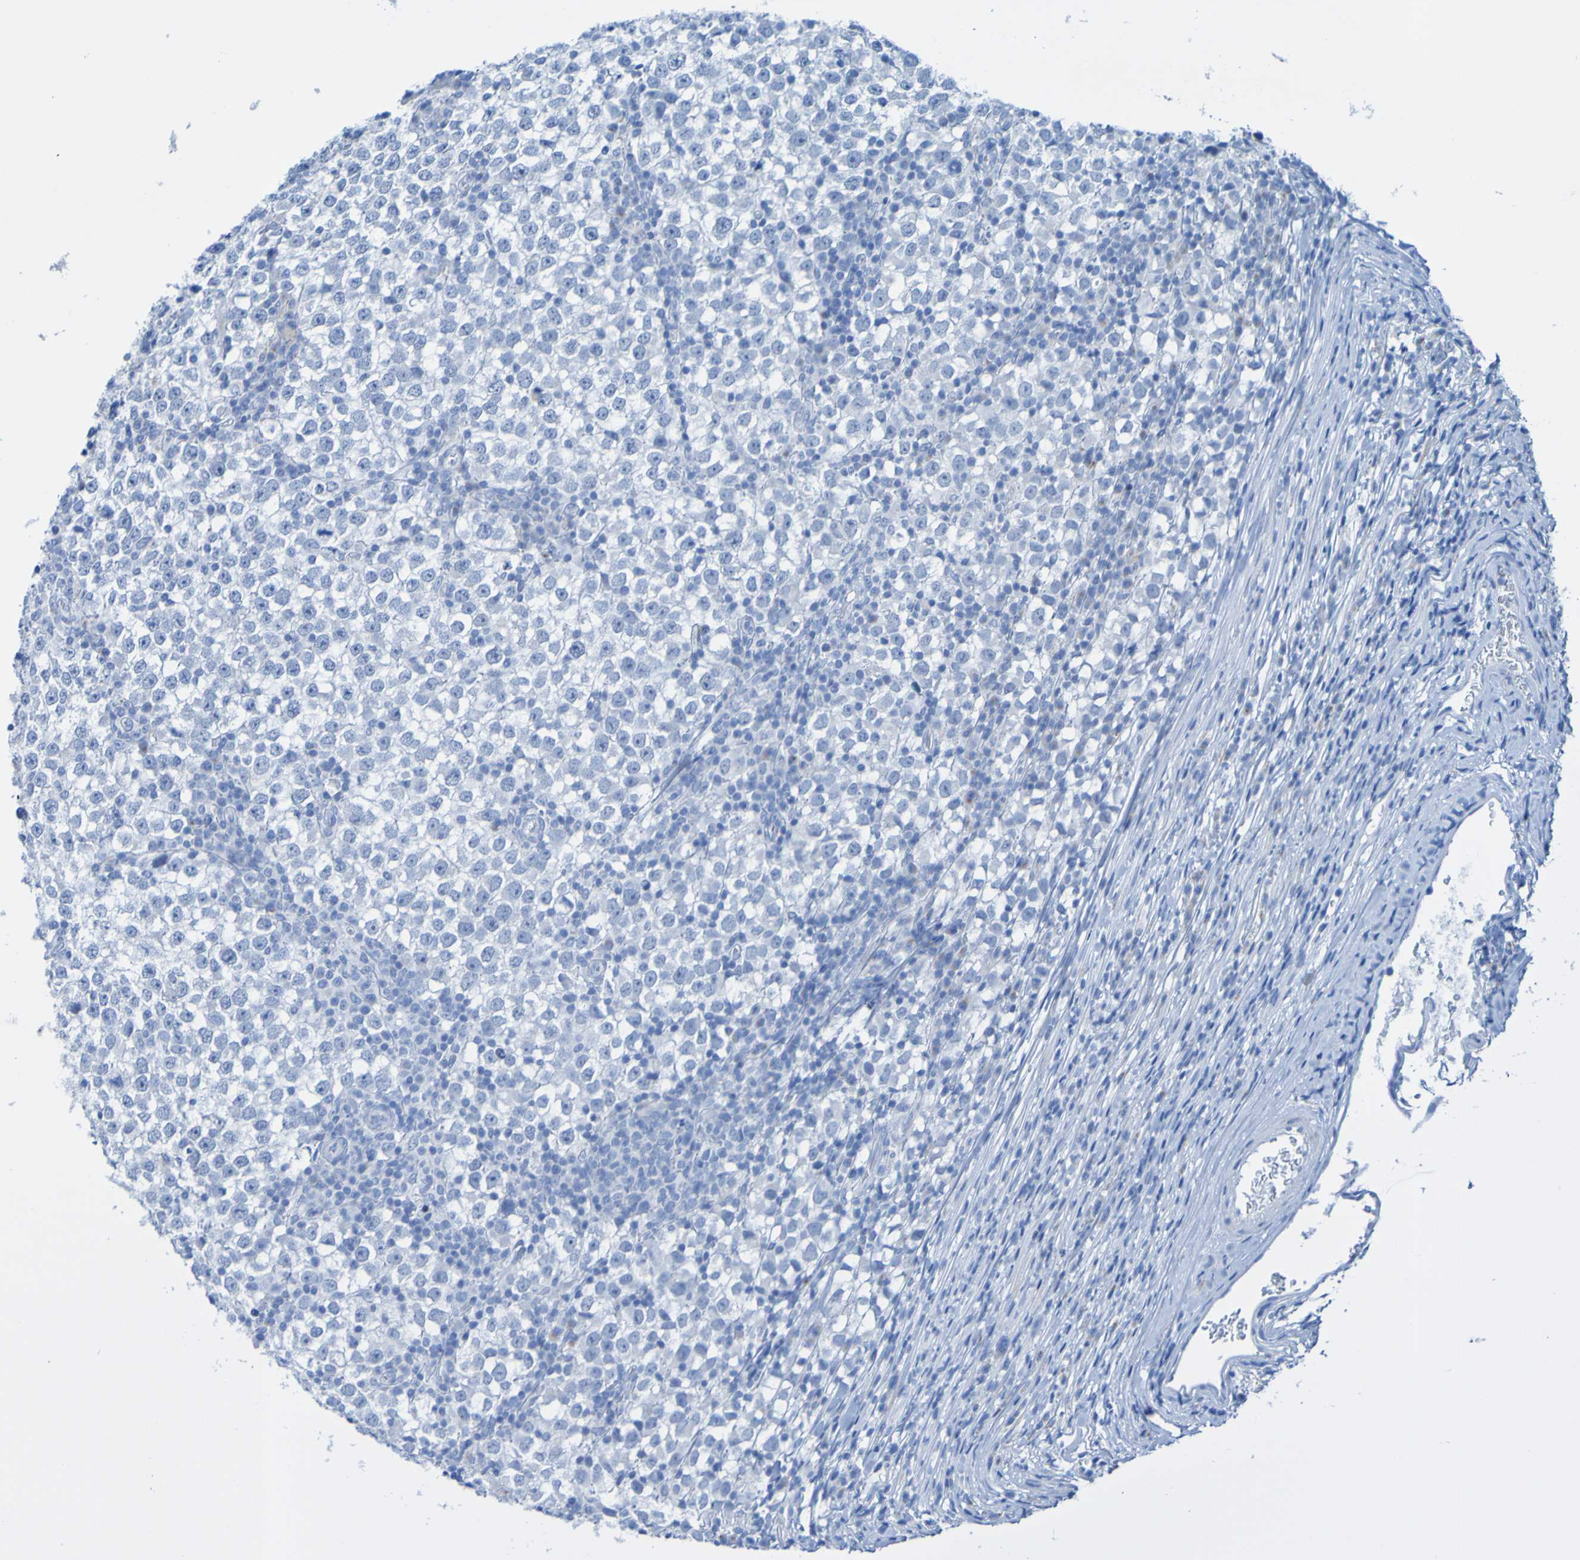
{"staining": {"intensity": "negative", "quantity": "none", "location": "none"}, "tissue": "testis cancer", "cell_type": "Tumor cells", "image_type": "cancer", "snomed": [{"axis": "morphology", "description": "Seminoma, NOS"}, {"axis": "topography", "description": "Testis"}], "caption": "Seminoma (testis) stained for a protein using immunohistochemistry demonstrates no expression tumor cells.", "gene": "ACMSD", "patient": {"sex": "male", "age": 65}}